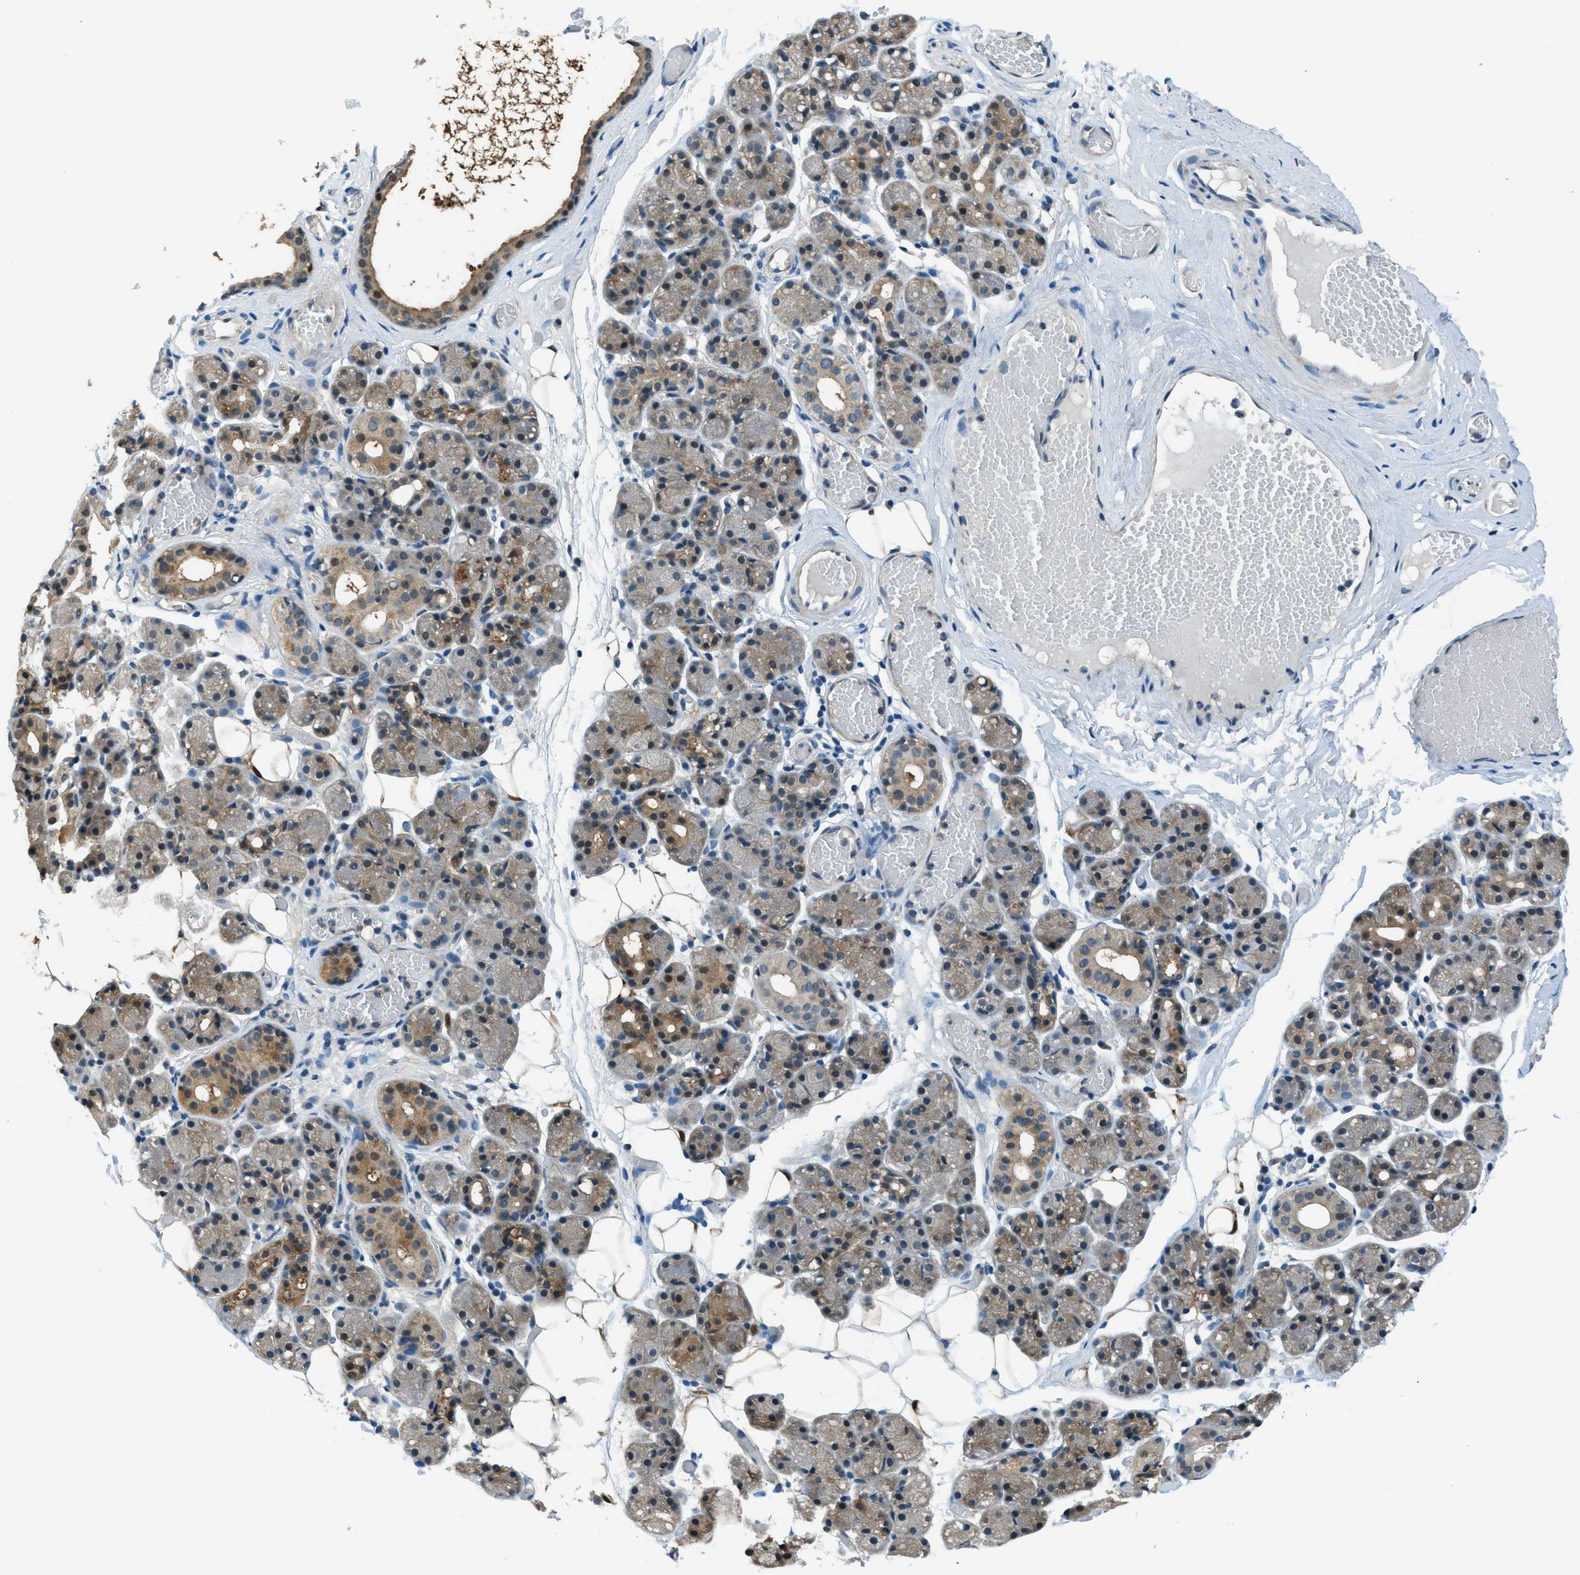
{"staining": {"intensity": "weak", "quantity": ">75%", "location": "cytoplasmic/membranous"}, "tissue": "salivary gland", "cell_type": "Glandular cells", "image_type": "normal", "snomed": [{"axis": "morphology", "description": "Normal tissue, NOS"}, {"axis": "topography", "description": "Salivary gland"}], "caption": "Immunohistochemistry (IHC) of unremarkable salivary gland displays low levels of weak cytoplasmic/membranous staining in approximately >75% of glandular cells. (DAB IHC with brightfield microscopy, high magnification).", "gene": "HEBP2", "patient": {"sex": "male", "age": 63}}